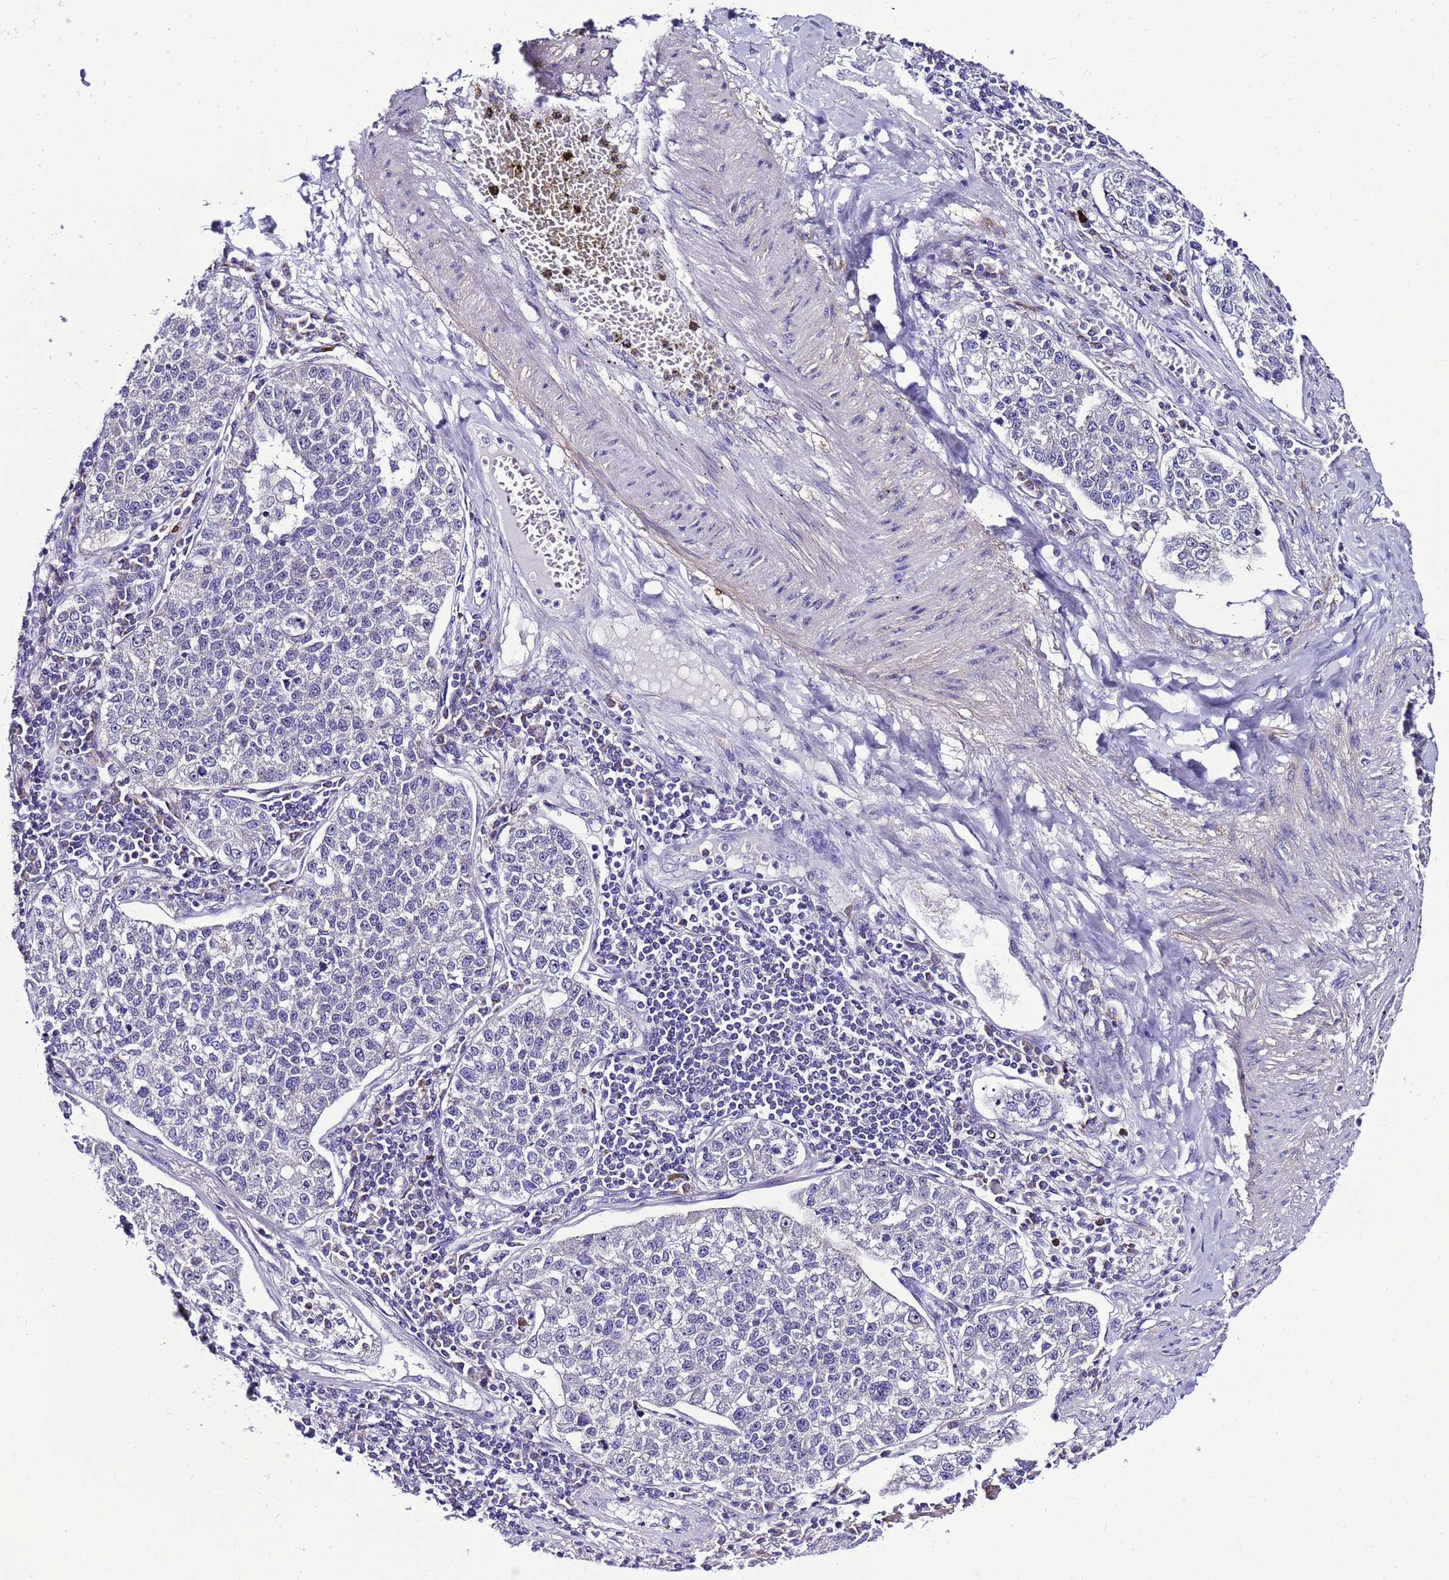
{"staining": {"intensity": "negative", "quantity": "none", "location": "none"}, "tissue": "lung cancer", "cell_type": "Tumor cells", "image_type": "cancer", "snomed": [{"axis": "morphology", "description": "Adenocarcinoma, NOS"}, {"axis": "topography", "description": "Lung"}], "caption": "Tumor cells are negative for protein expression in human lung adenocarcinoma.", "gene": "DPH6", "patient": {"sex": "male", "age": 49}}